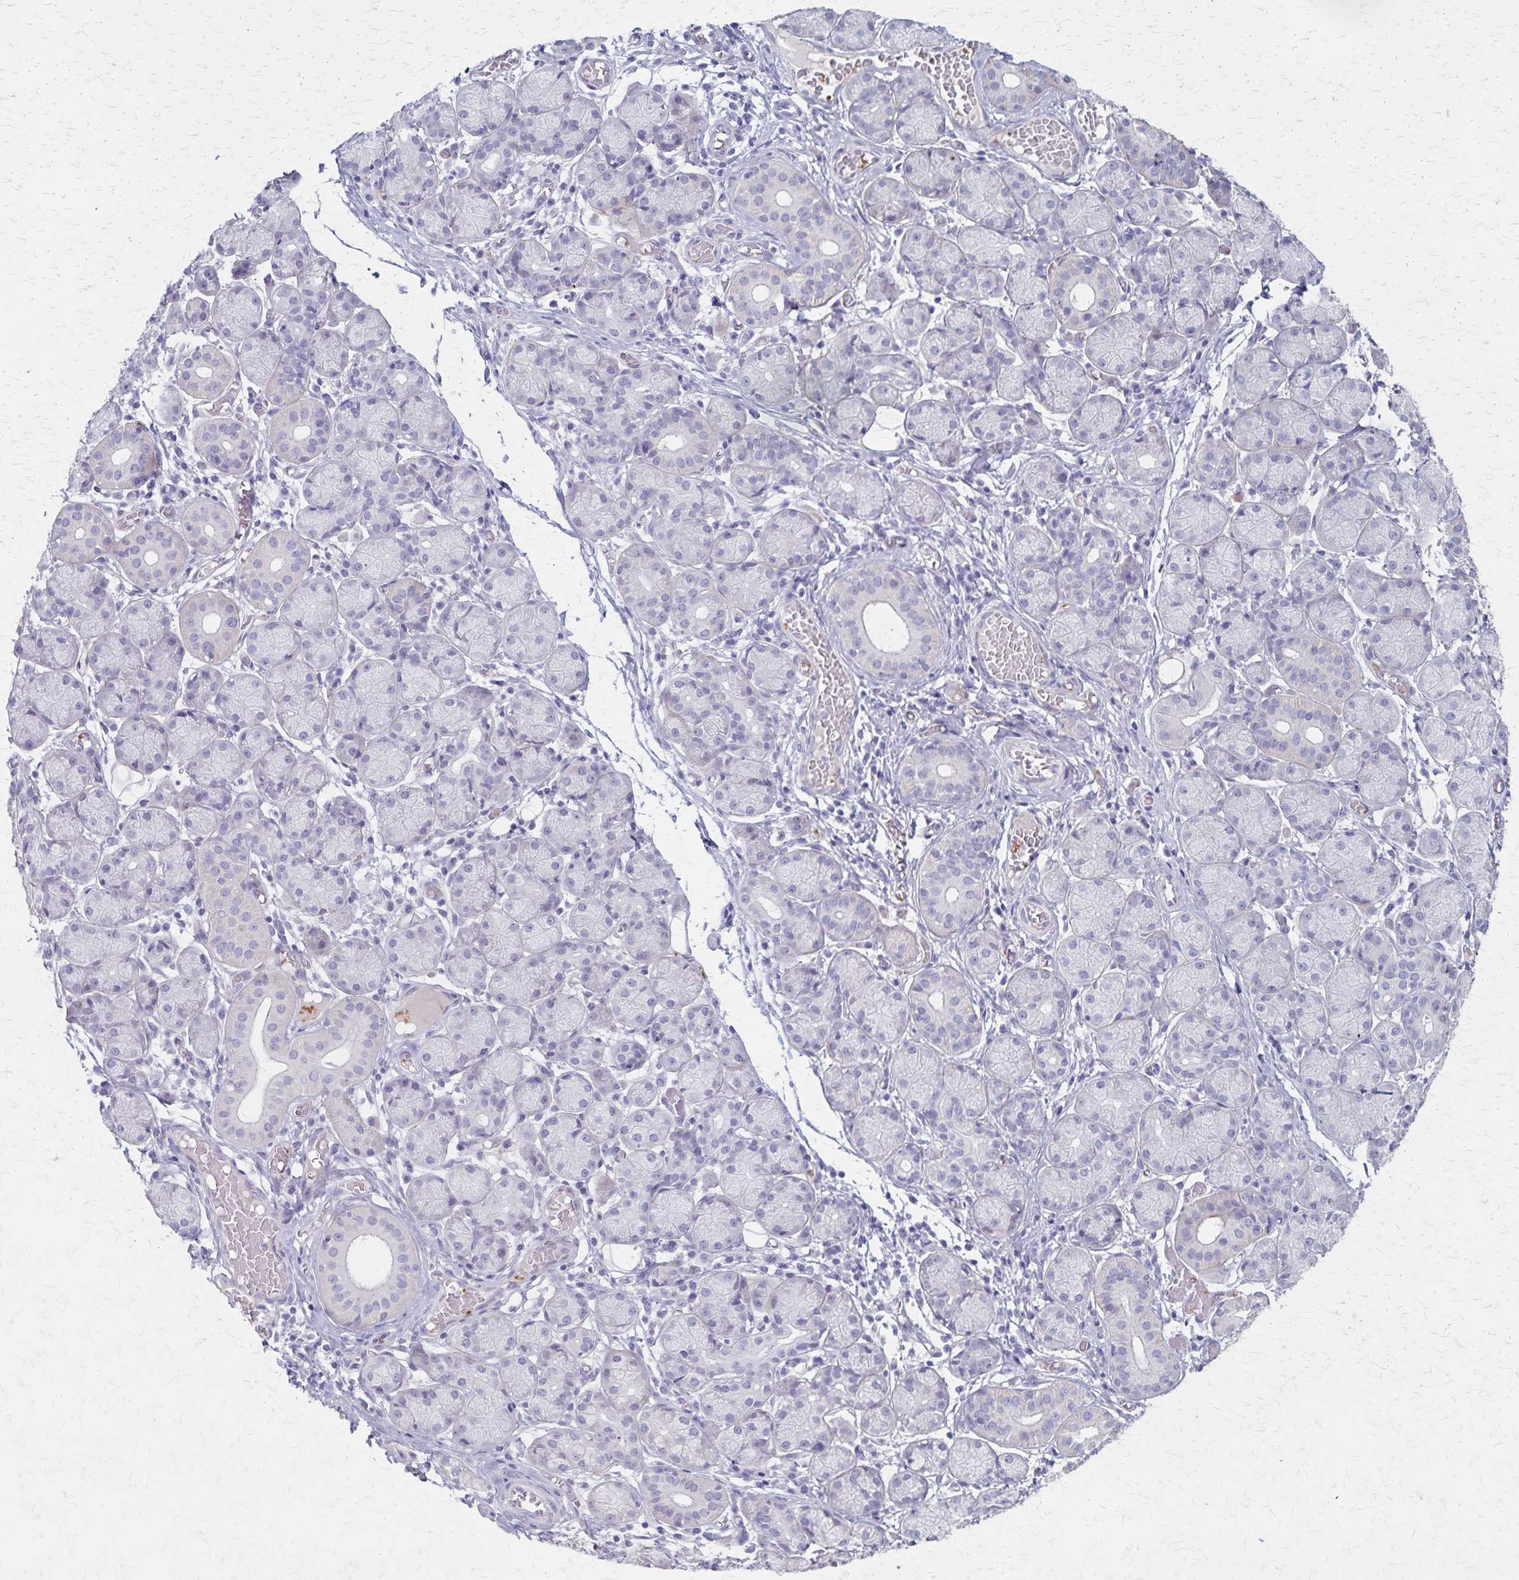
{"staining": {"intensity": "negative", "quantity": "none", "location": "none"}, "tissue": "salivary gland", "cell_type": "Glandular cells", "image_type": "normal", "snomed": [{"axis": "morphology", "description": "Normal tissue, NOS"}, {"axis": "topography", "description": "Salivary gland"}], "caption": "IHC image of benign human salivary gland stained for a protein (brown), which displays no positivity in glandular cells.", "gene": "RASL10B", "patient": {"sex": "female", "age": 24}}